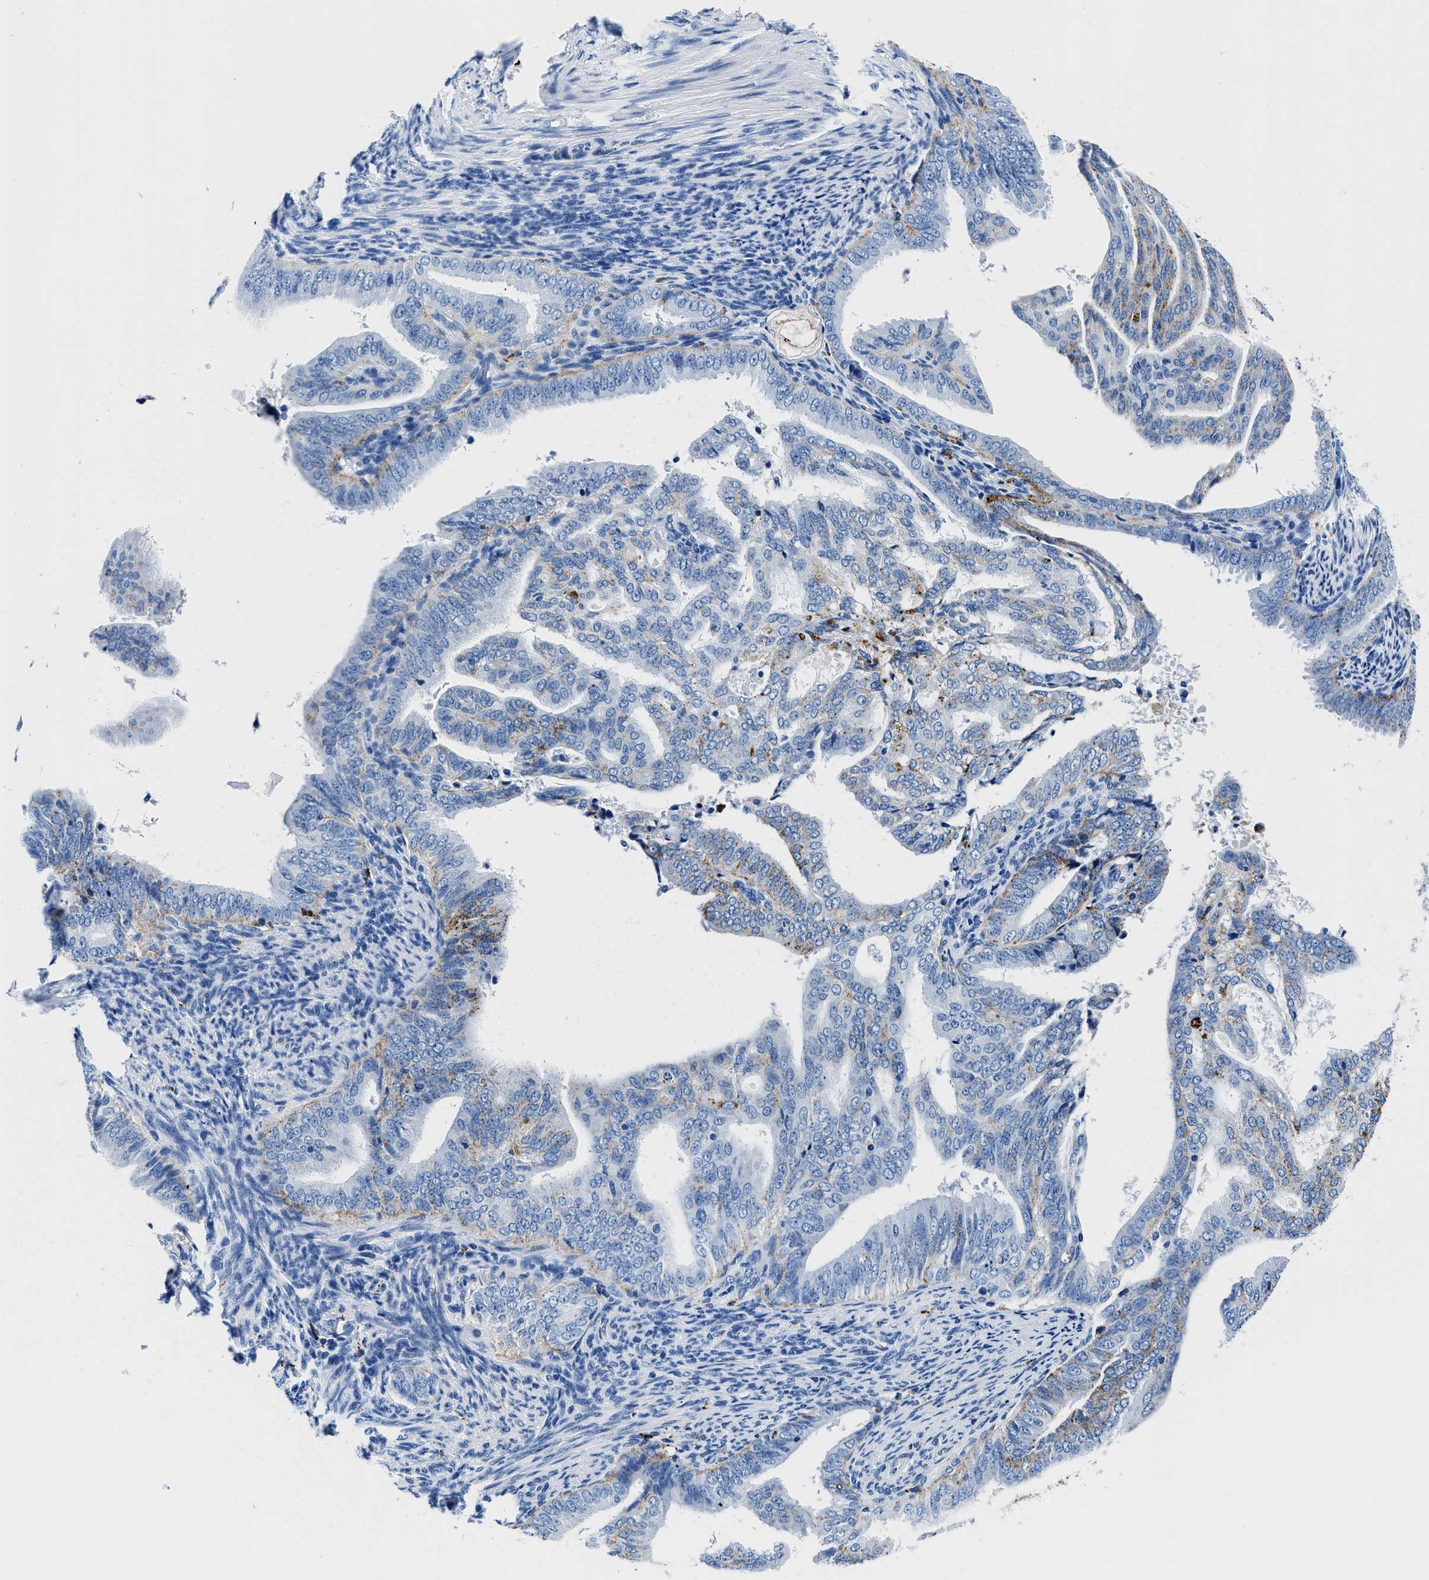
{"staining": {"intensity": "moderate", "quantity": "<25%", "location": "cytoplasmic/membranous"}, "tissue": "endometrial cancer", "cell_type": "Tumor cells", "image_type": "cancer", "snomed": [{"axis": "morphology", "description": "Adenocarcinoma, NOS"}, {"axis": "topography", "description": "Endometrium"}], "caption": "The micrograph demonstrates immunohistochemical staining of endometrial adenocarcinoma. There is moderate cytoplasmic/membranous positivity is appreciated in approximately <25% of tumor cells.", "gene": "OR14K1", "patient": {"sex": "female", "age": 58}}